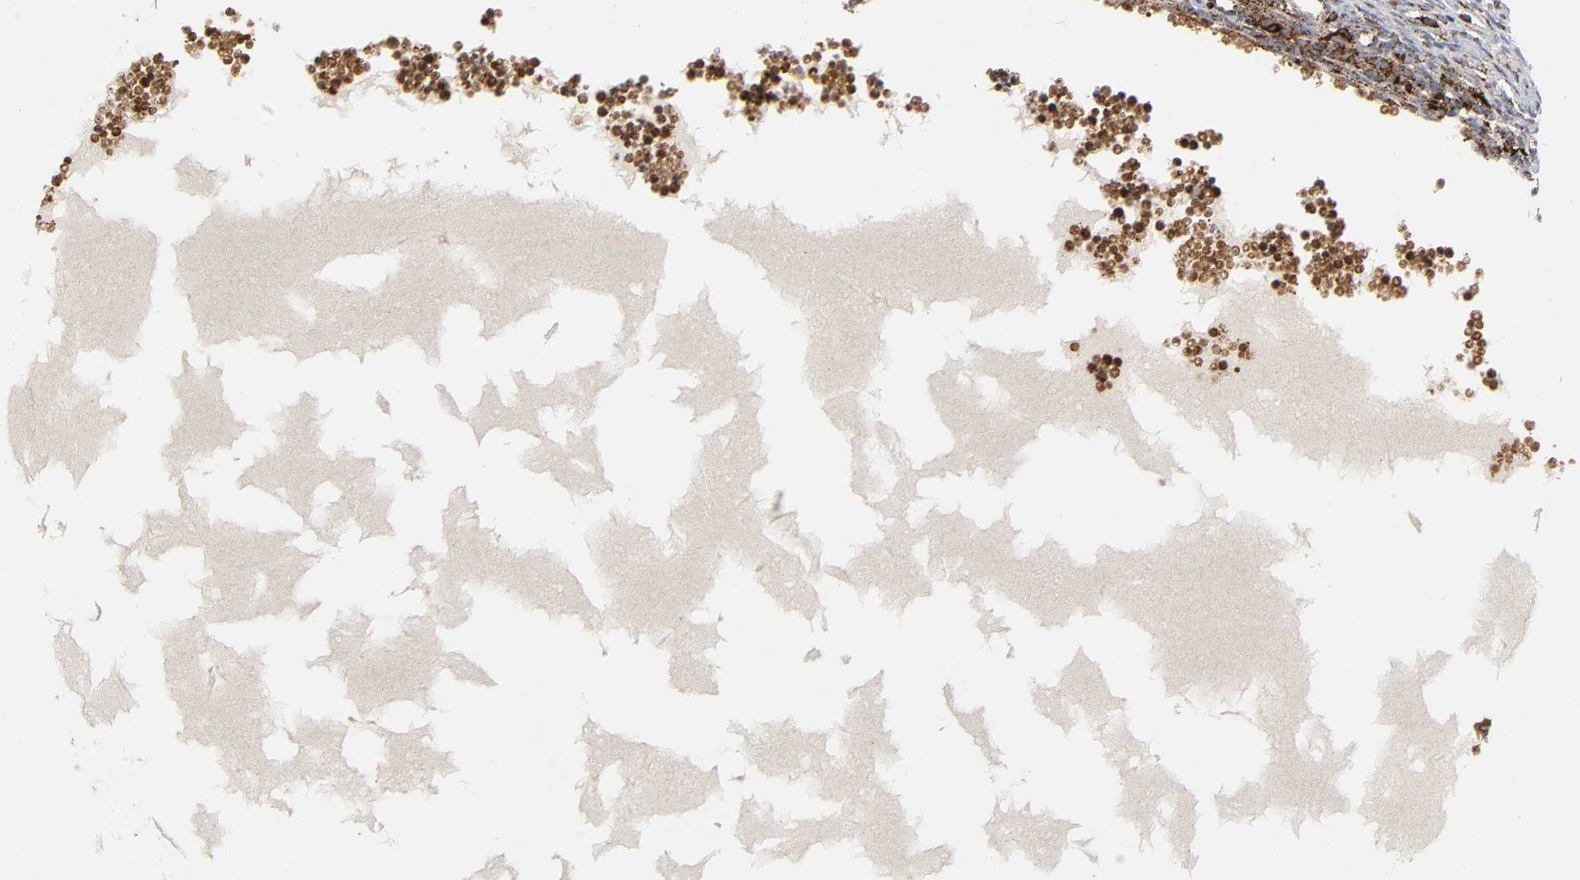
{"staining": {"intensity": "strong", "quantity": ">75%", "location": "cytoplasmic/membranous"}, "tissue": "ovary", "cell_type": "Ovarian stroma cells", "image_type": "normal", "snomed": [{"axis": "morphology", "description": "Normal tissue, NOS"}, {"axis": "topography", "description": "Ovary"}], "caption": "Immunohistochemistry (DAB) staining of normal human ovary demonstrates strong cytoplasmic/membranous protein expression in about >75% of ovarian stroma cells. Immunohistochemistry (ihc) stains the protein in brown and the nuclei are stained blue.", "gene": "PSAP", "patient": {"sex": "female", "age": 35}}